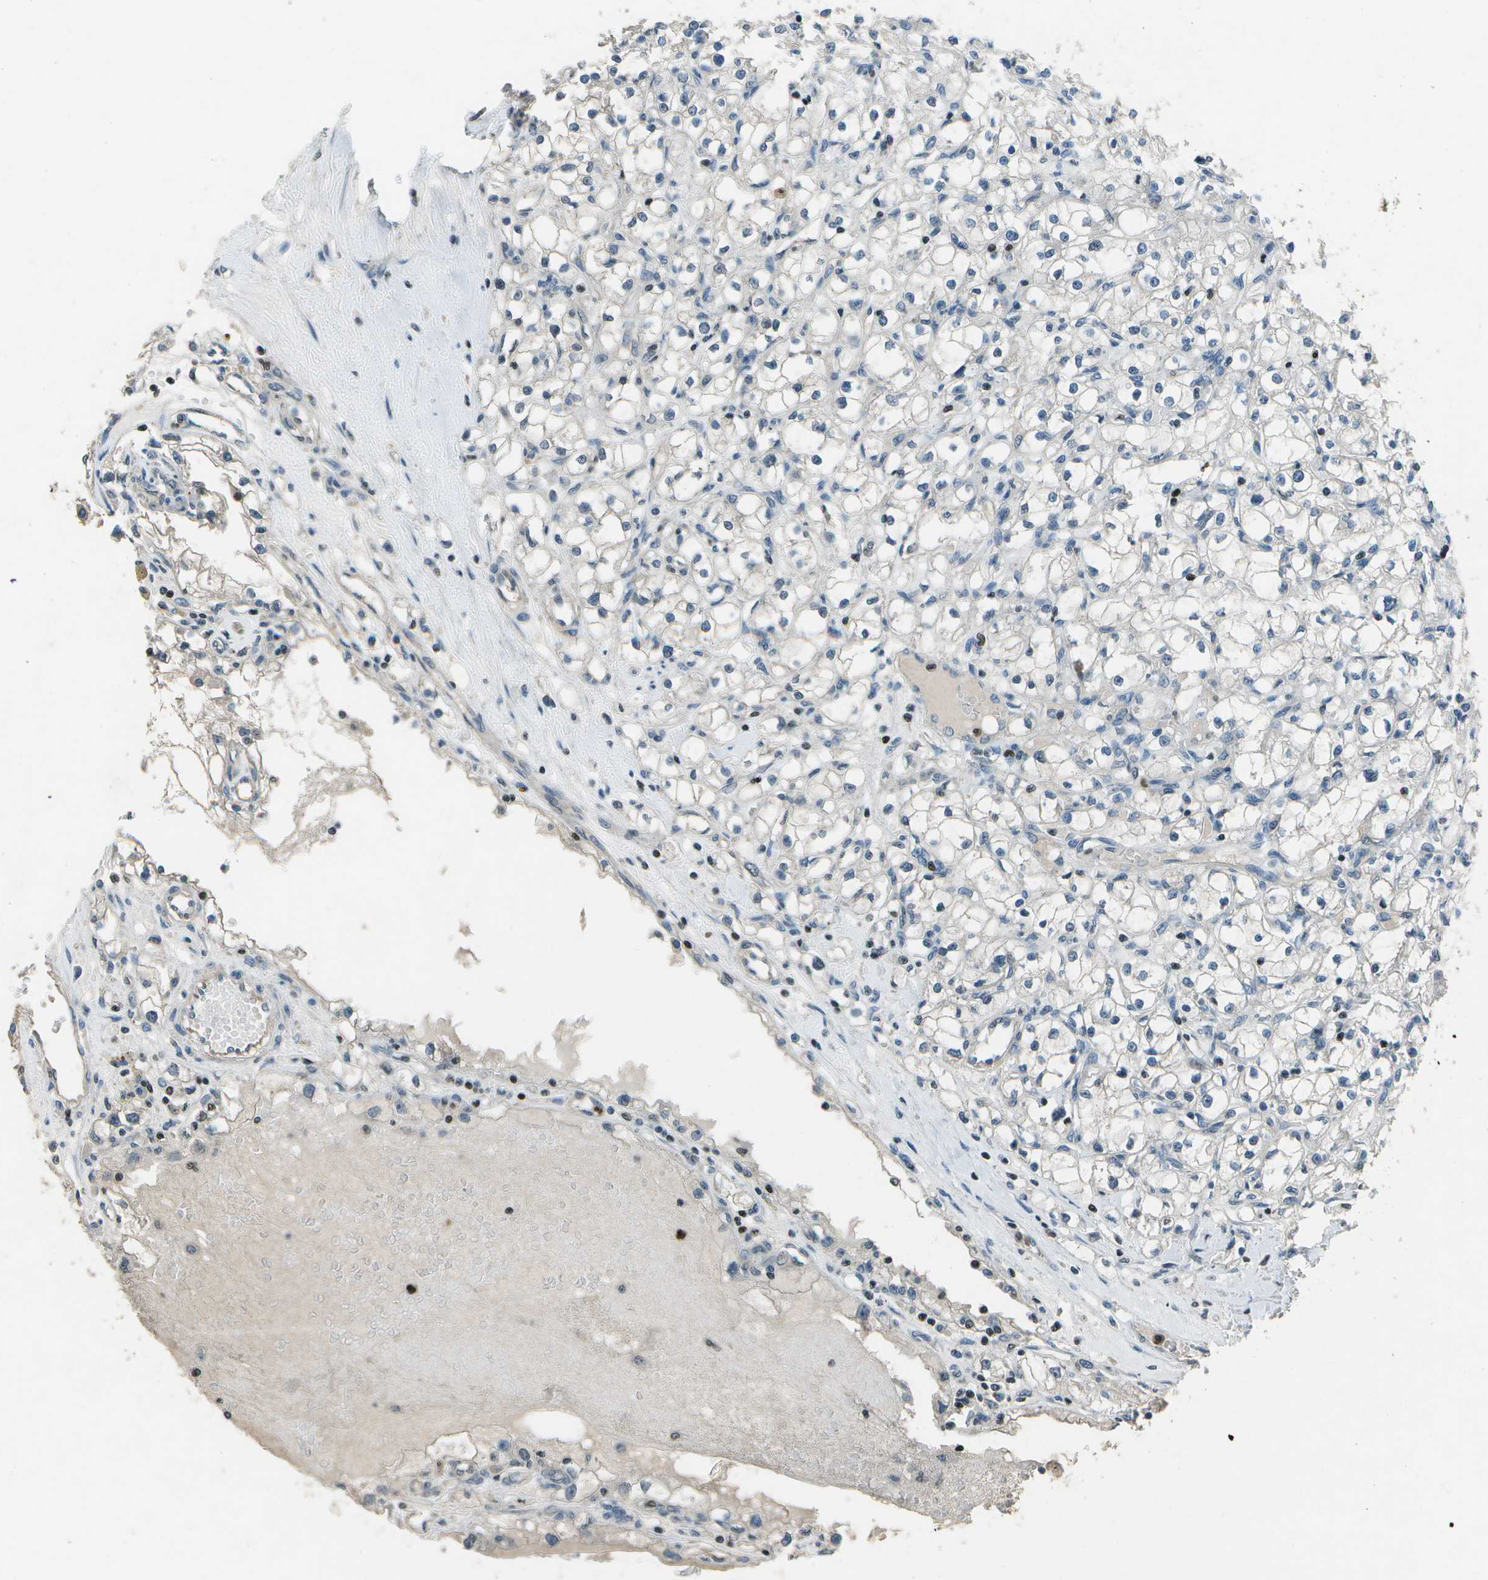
{"staining": {"intensity": "negative", "quantity": "none", "location": "none"}, "tissue": "renal cancer", "cell_type": "Tumor cells", "image_type": "cancer", "snomed": [{"axis": "morphology", "description": "Adenocarcinoma, NOS"}, {"axis": "topography", "description": "Kidney"}], "caption": "An immunohistochemistry (IHC) image of renal cancer (adenocarcinoma) is shown. There is no staining in tumor cells of renal cancer (adenocarcinoma).", "gene": "PDLIM1", "patient": {"sex": "male", "age": 56}}